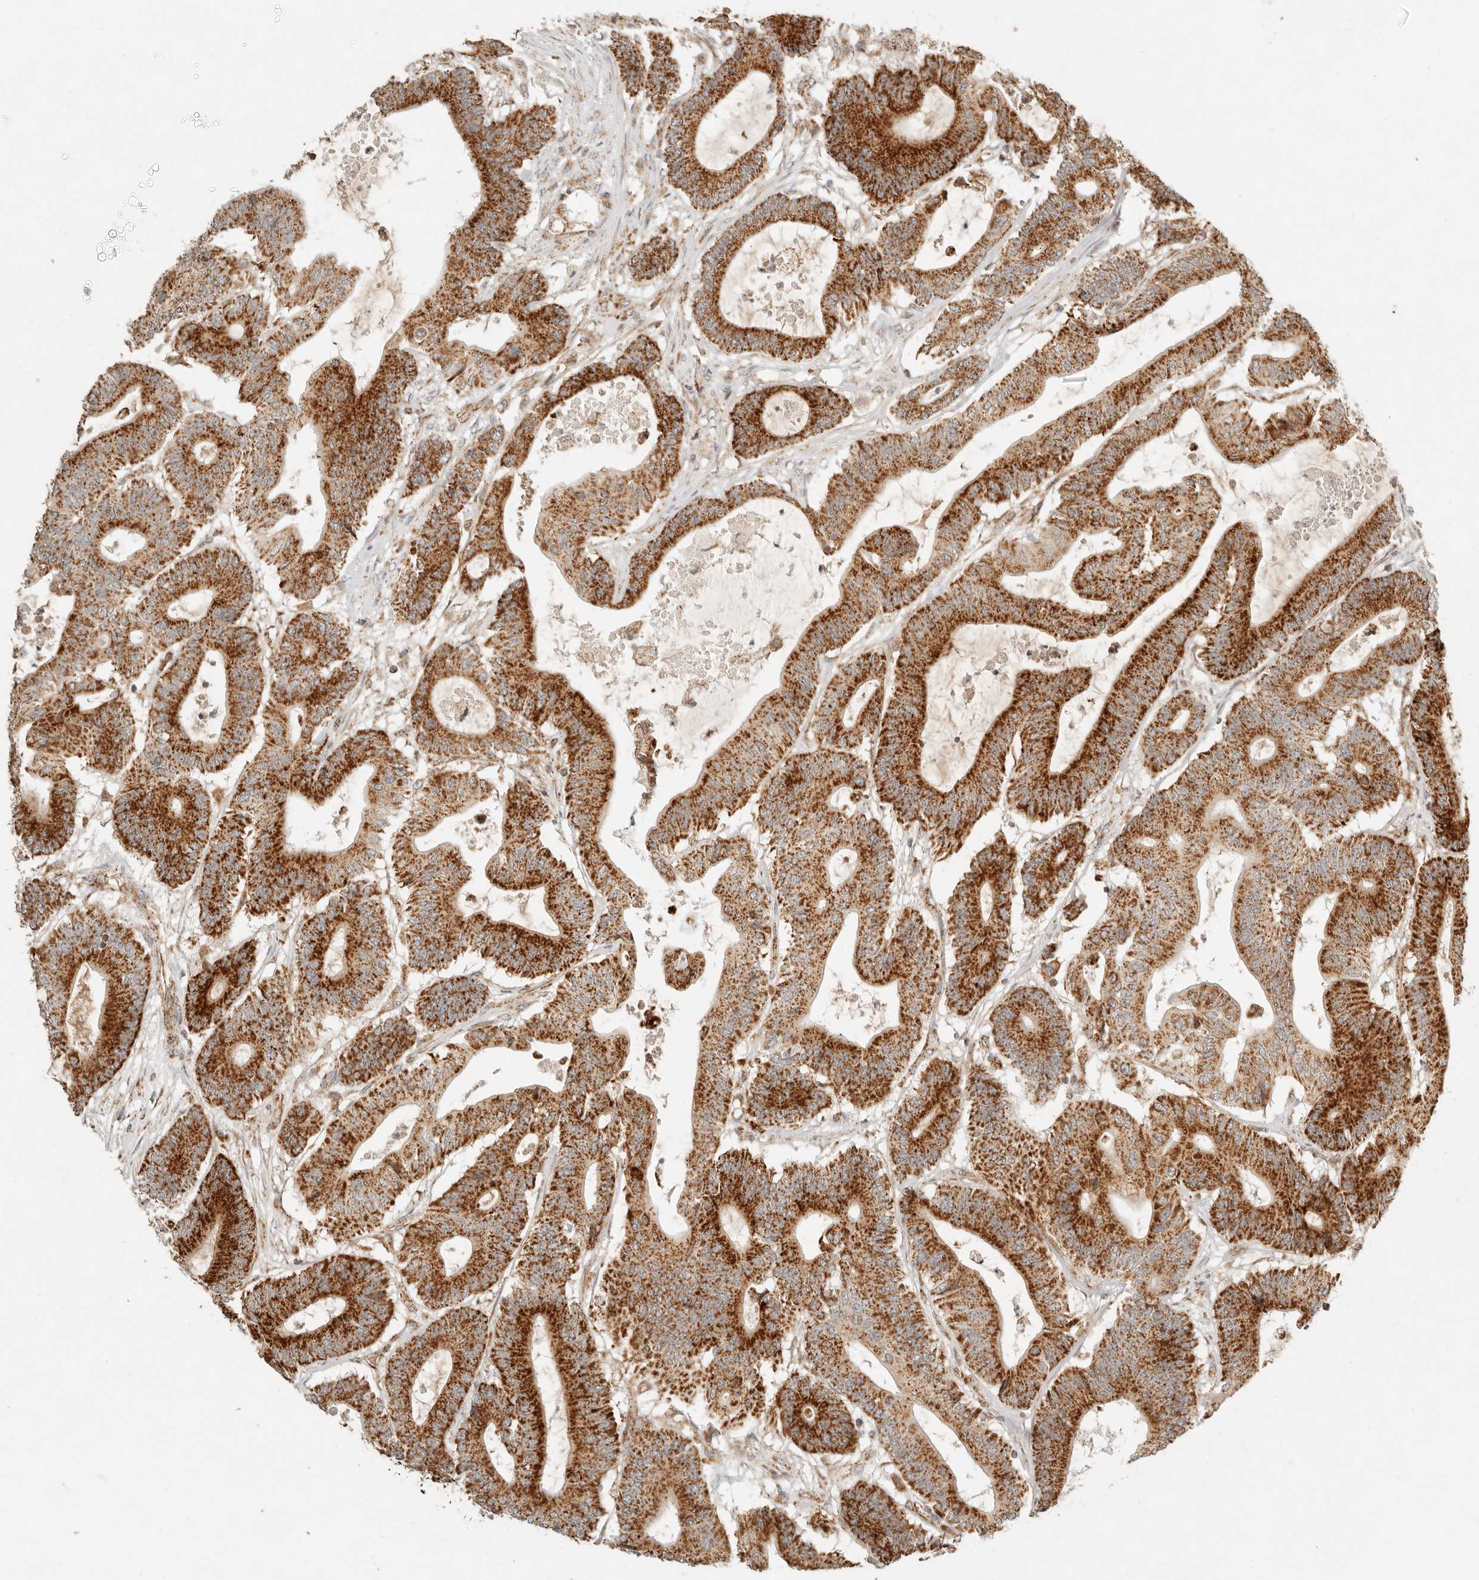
{"staining": {"intensity": "strong", "quantity": ">75%", "location": "cytoplasmic/membranous"}, "tissue": "colorectal cancer", "cell_type": "Tumor cells", "image_type": "cancer", "snomed": [{"axis": "morphology", "description": "Adenocarcinoma, NOS"}, {"axis": "topography", "description": "Colon"}], "caption": "High-magnification brightfield microscopy of colorectal cancer stained with DAB (brown) and counterstained with hematoxylin (blue). tumor cells exhibit strong cytoplasmic/membranous positivity is seen in approximately>75% of cells.", "gene": "MRPL55", "patient": {"sex": "female", "age": 84}}